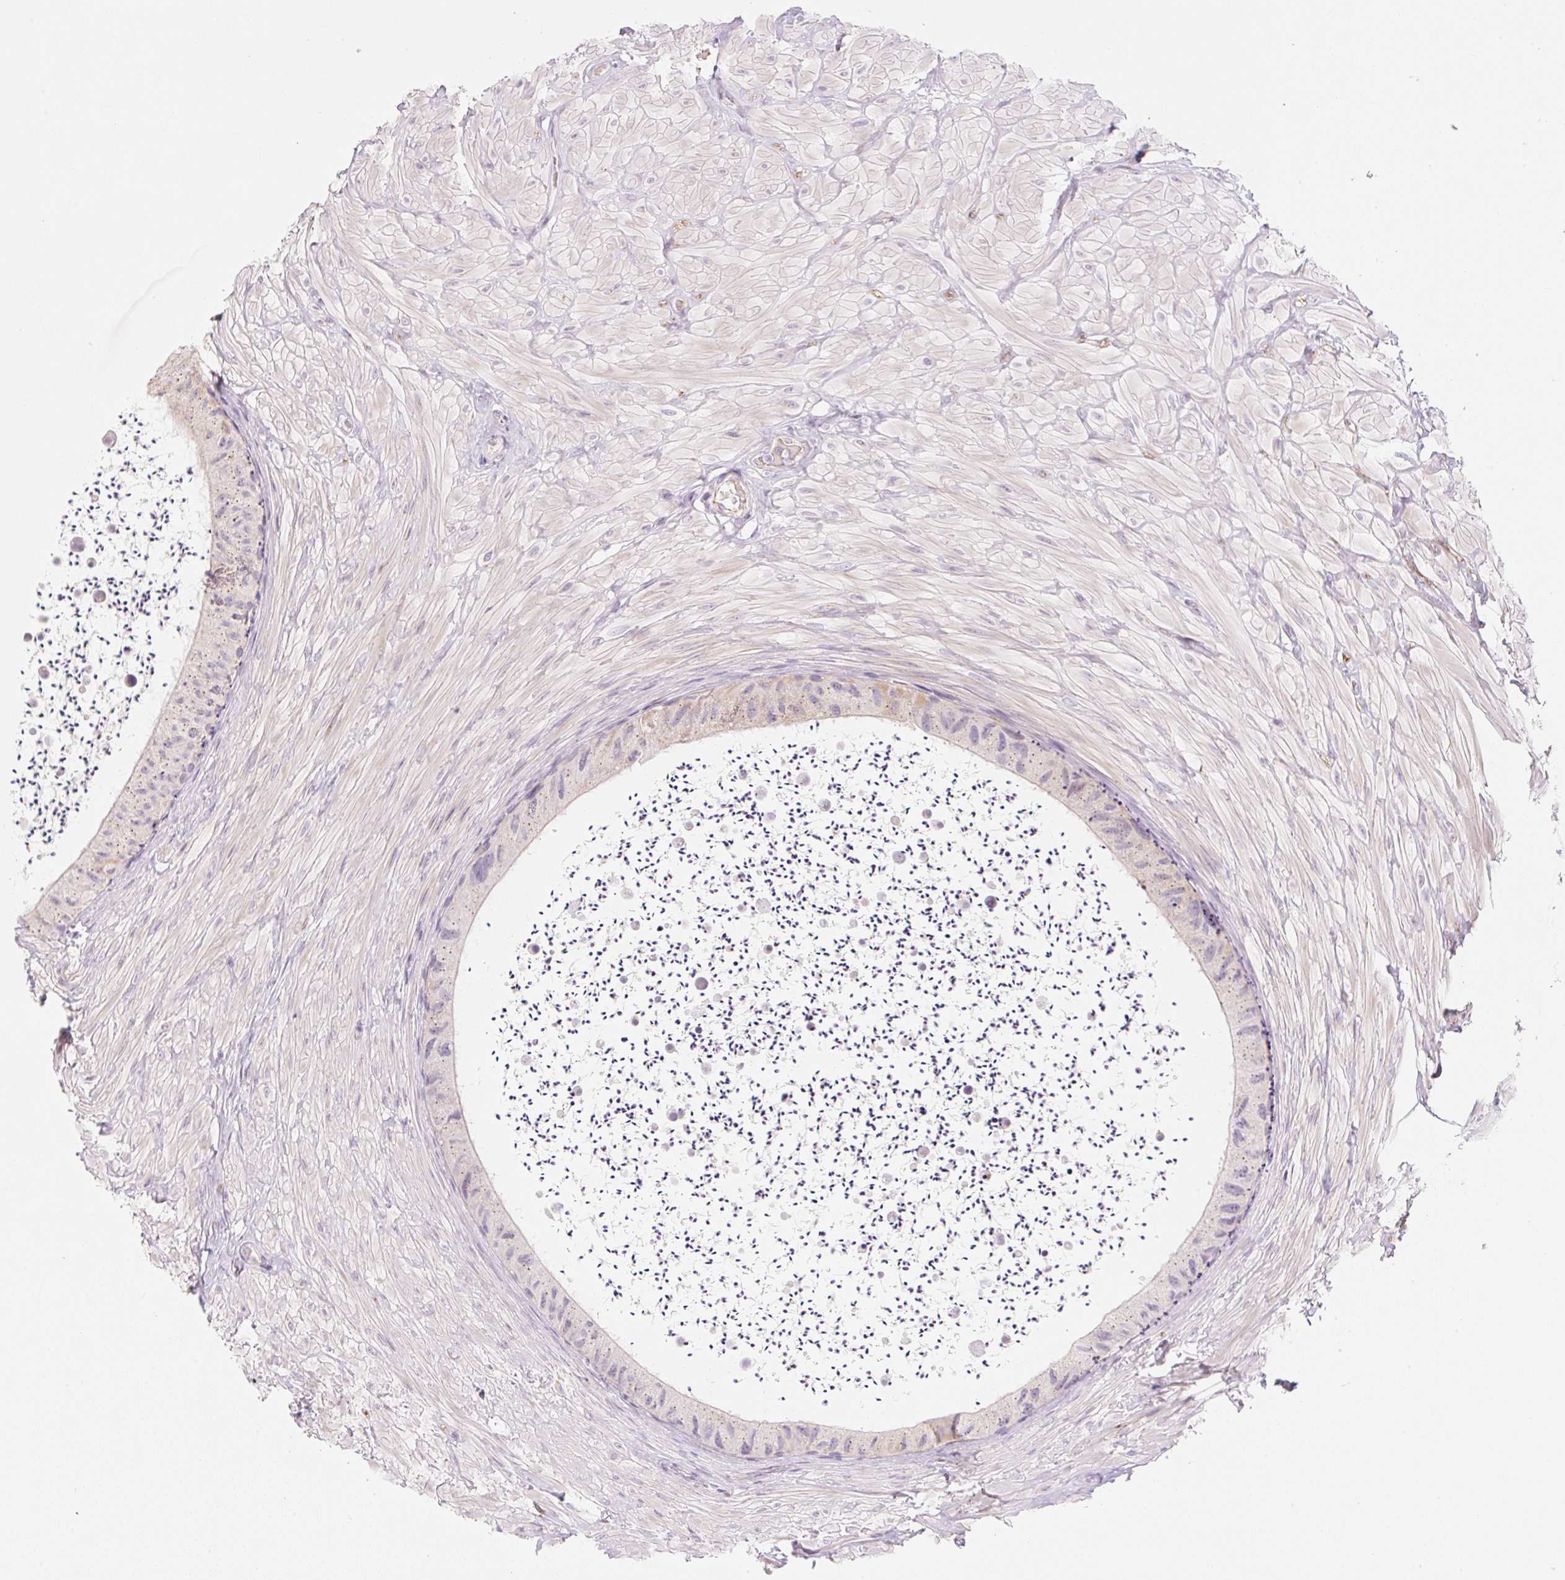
{"staining": {"intensity": "weak", "quantity": "<25%", "location": "cytoplasmic/membranous"}, "tissue": "epididymis", "cell_type": "Glandular cells", "image_type": "normal", "snomed": [{"axis": "morphology", "description": "Normal tissue, NOS"}, {"axis": "topography", "description": "Epididymis"}, {"axis": "topography", "description": "Peripheral nerve tissue"}], "caption": "Epididymis was stained to show a protein in brown. There is no significant expression in glandular cells. Brightfield microscopy of immunohistochemistry stained with DAB (brown) and hematoxylin (blue), captured at high magnification.", "gene": "CASKIN1", "patient": {"sex": "male", "age": 32}}